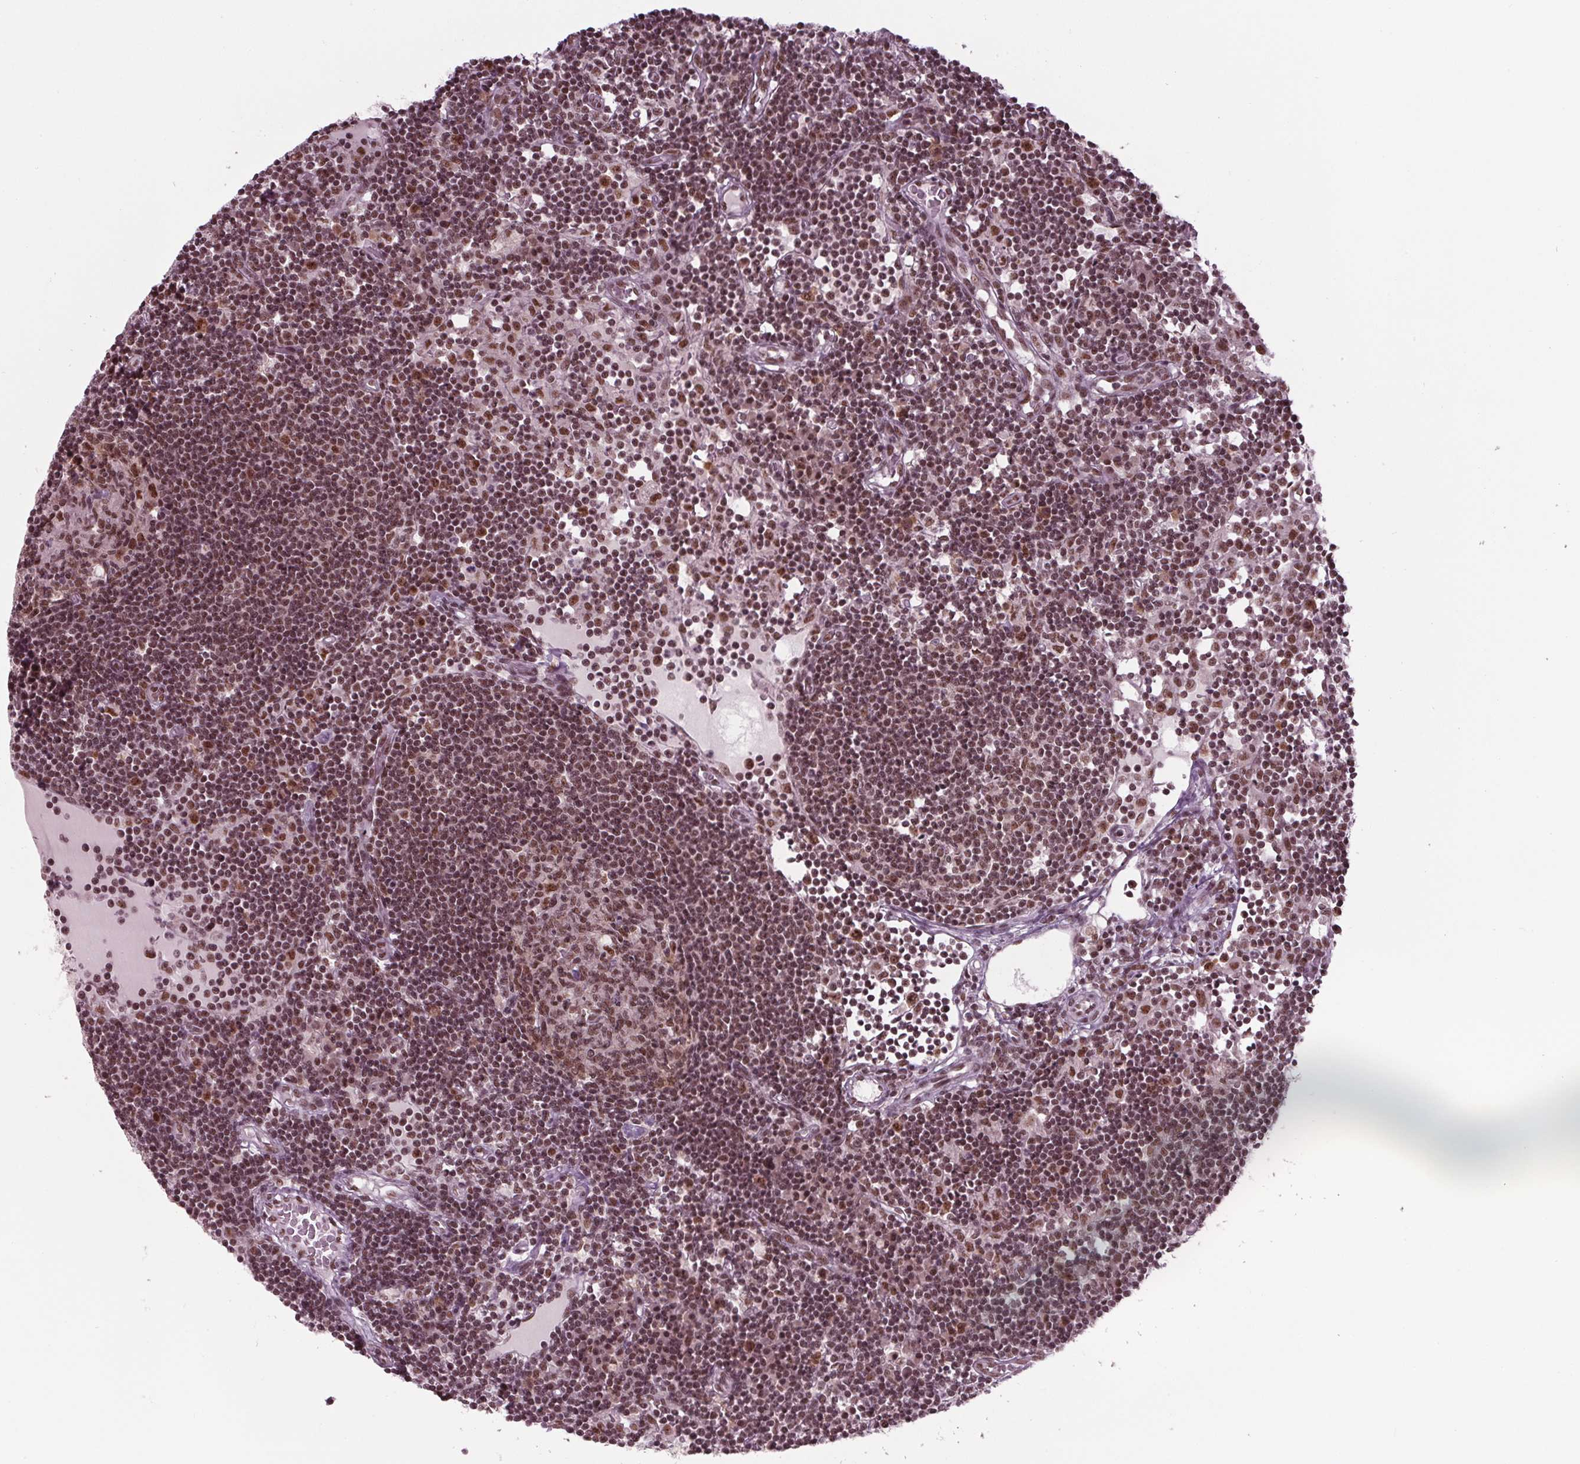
{"staining": {"intensity": "moderate", "quantity": ">75%", "location": "nuclear"}, "tissue": "lymph node", "cell_type": "Germinal center cells", "image_type": "normal", "snomed": [{"axis": "morphology", "description": "Normal tissue, NOS"}, {"axis": "topography", "description": "Lymph node"}], "caption": "Protein expression analysis of unremarkable lymph node reveals moderate nuclear expression in approximately >75% of germinal center cells. (IHC, brightfield microscopy, high magnification).", "gene": "DDX41", "patient": {"sex": "female", "age": 72}}